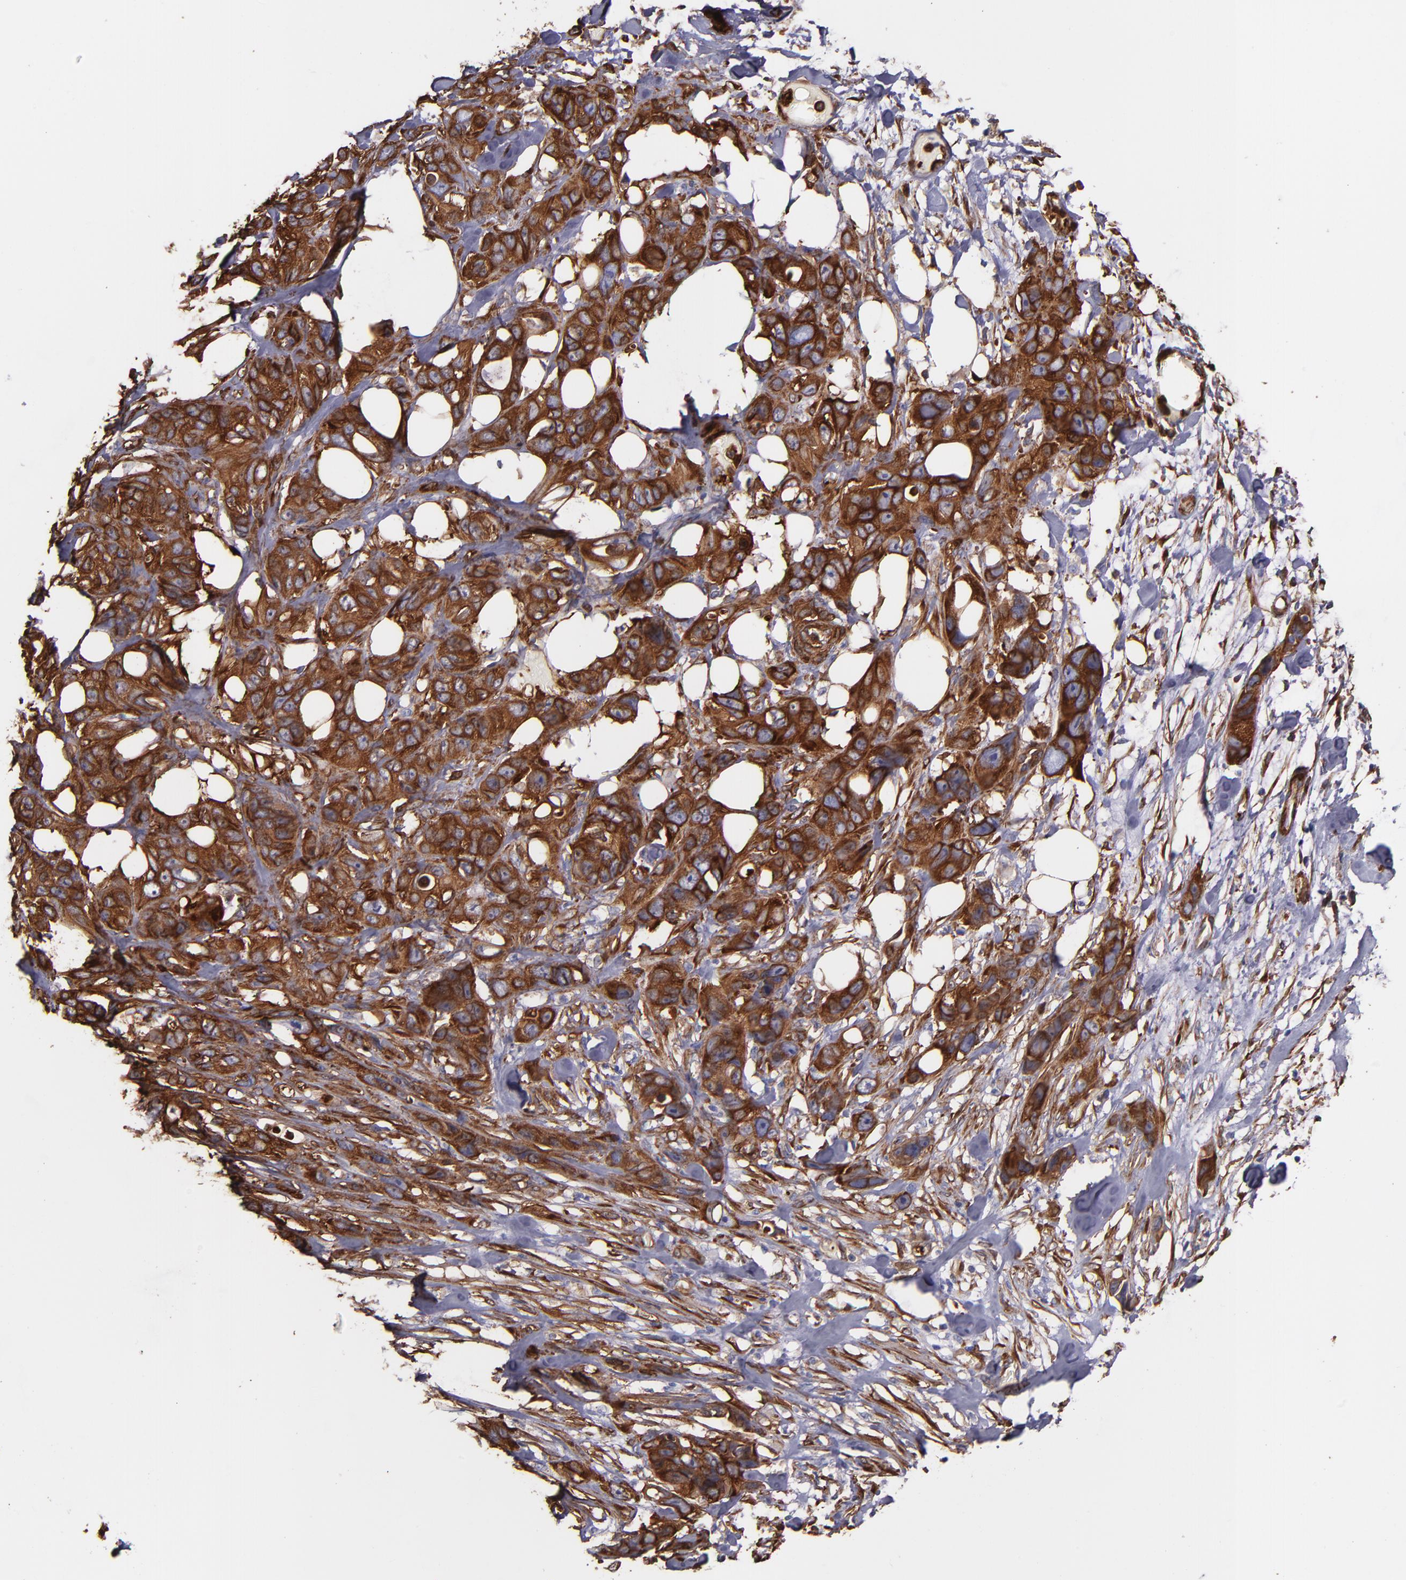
{"staining": {"intensity": "strong", "quantity": ">75%", "location": "cytoplasmic/membranous"}, "tissue": "stomach cancer", "cell_type": "Tumor cells", "image_type": "cancer", "snomed": [{"axis": "morphology", "description": "Adenocarcinoma, NOS"}, {"axis": "topography", "description": "Stomach, upper"}], "caption": "High-power microscopy captured an immunohistochemistry (IHC) histopathology image of stomach cancer, revealing strong cytoplasmic/membranous staining in approximately >75% of tumor cells. The staining was performed using DAB (3,3'-diaminobenzidine), with brown indicating positive protein expression. Nuclei are stained blue with hematoxylin.", "gene": "VCL", "patient": {"sex": "male", "age": 47}}